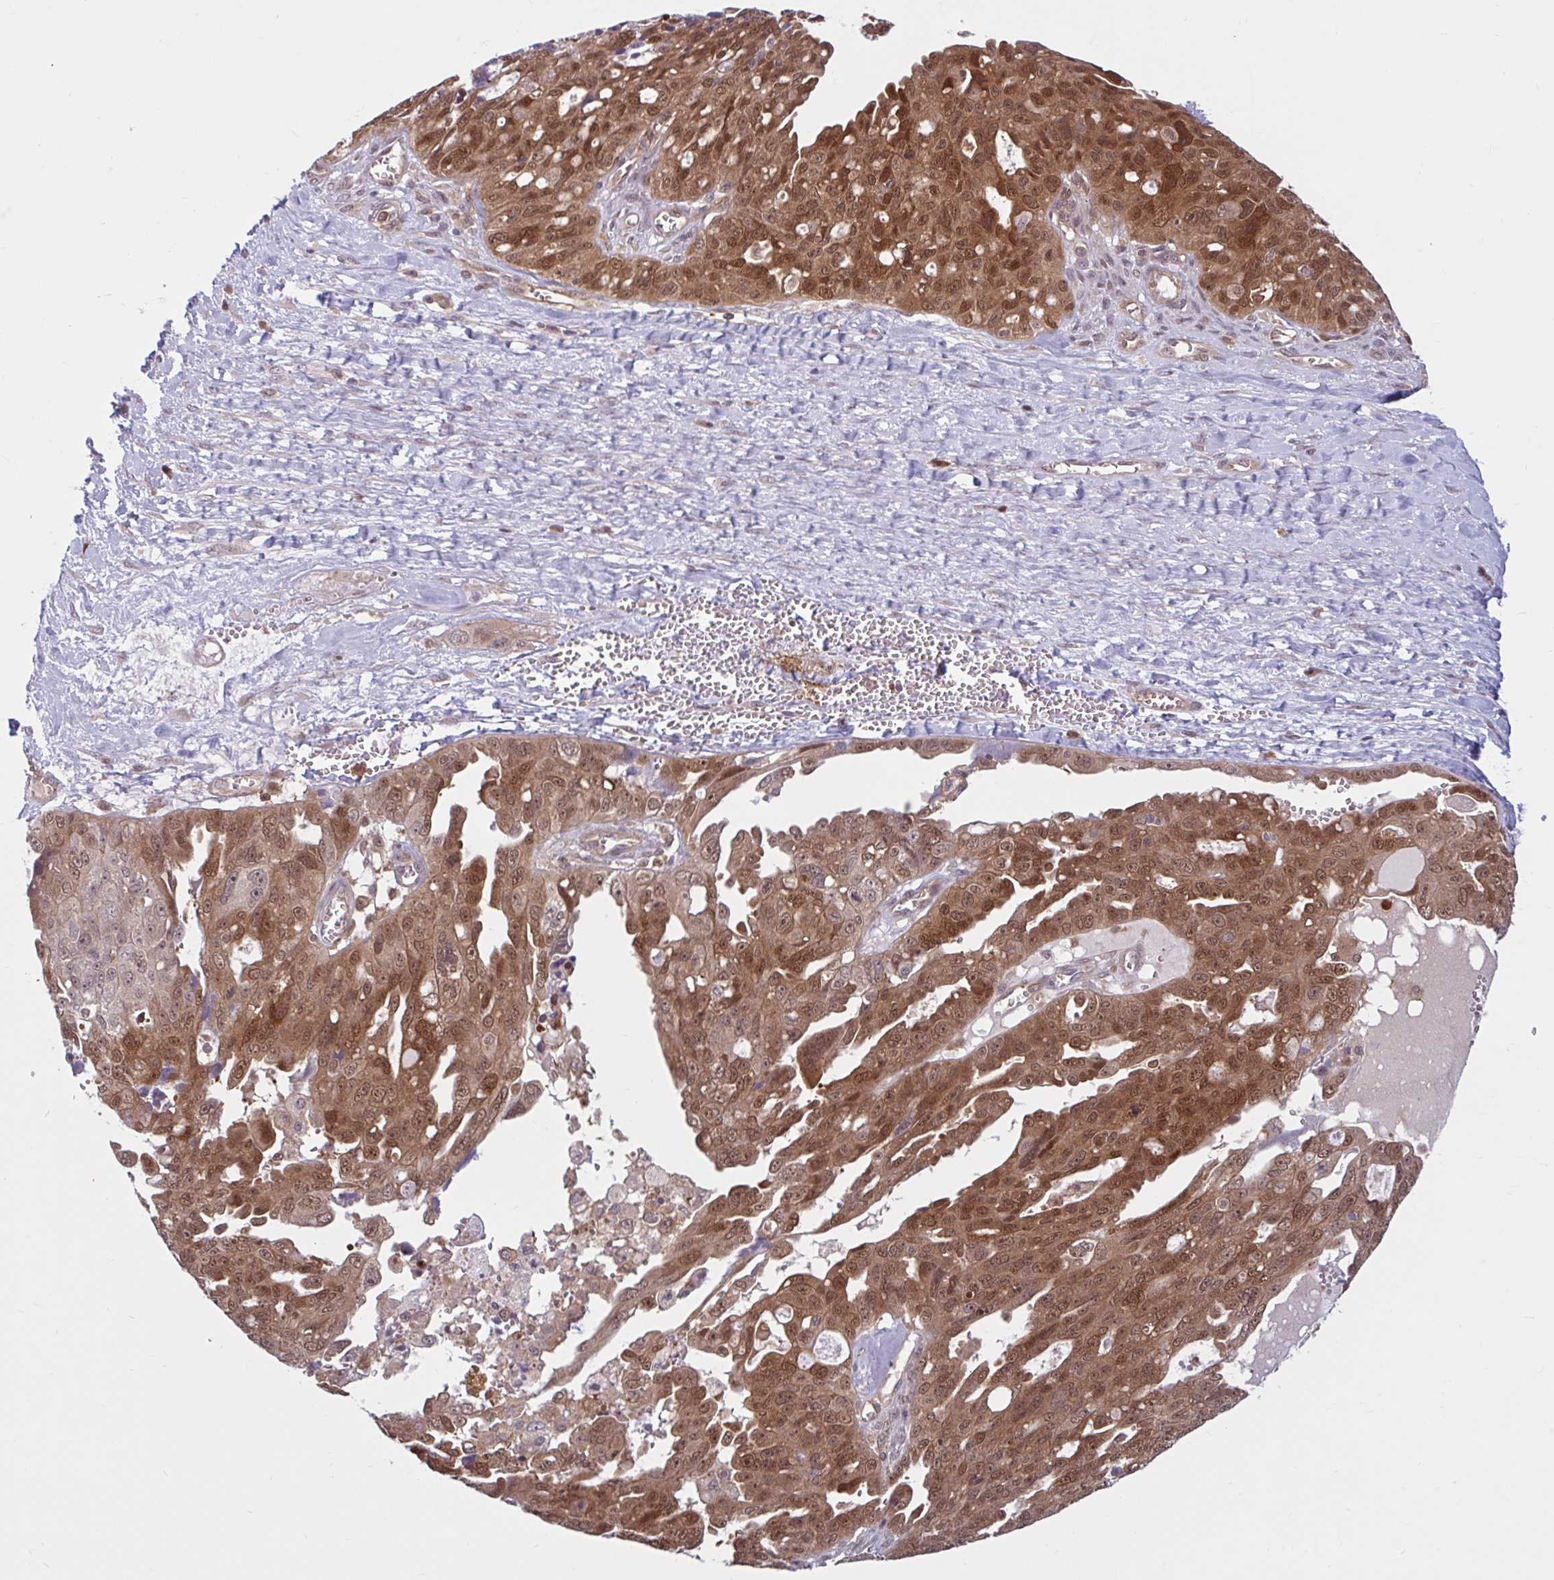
{"staining": {"intensity": "moderate", "quantity": ">75%", "location": "cytoplasmic/membranous,nuclear"}, "tissue": "ovarian cancer", "cell_type": "Tumor cells", "image_type": "cancer", "snomed": [{"axis": "morphology", "description": "Carcinoma, endometroid"}, {"axis": "topography", "description": "Ovary"}], "caption": "Ovarian cancer (endometroid carcinoma) tissue displays moderate cytoplasmic/membranous and nuclear expression in about >75% of tumor cells, visualized by immunohistochemistry.", "gene": "HMBS", "patient": {"sex": "female", "age": 70}}